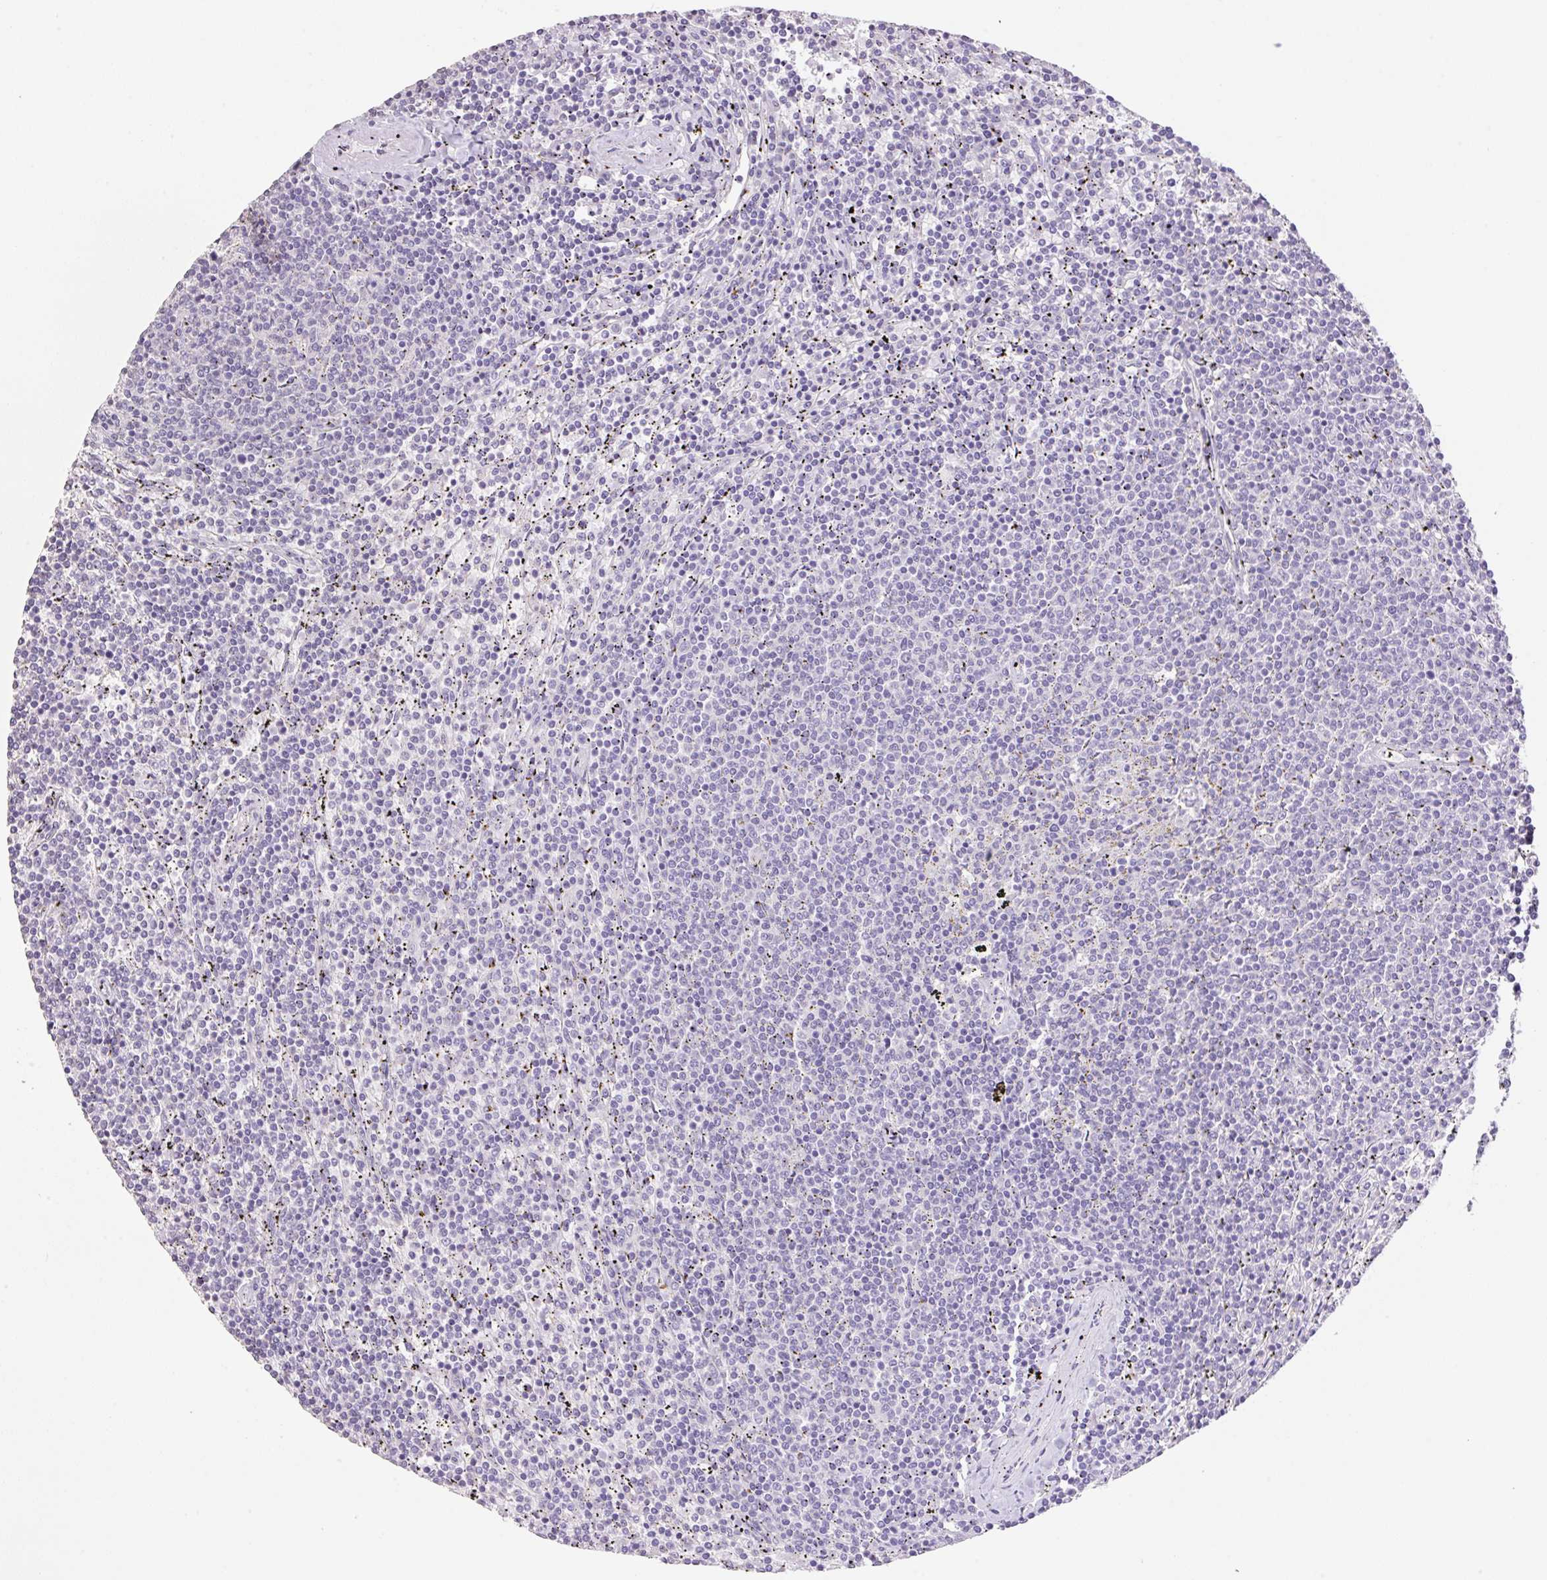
{"staining": {"intensity": "negative", "quantity": "none", "location": "none"}, "tissue": "lymphoma", "cell_type": "Tumor cells", "image_type": "cancer", "snomed": [{"axis": "morphology", "description": "Malignant lymphoma, non-Hodgkin's type, Low grade"}, {"axis": "topography", "description": "Spleen"}], "caption": "The histopathology image displays no staining of tumor cells in lymphoma. (Stains: DAB immunohistochemistry (IHC) with hematoxylin counter stain, Microscopy: brightfield microscopy at high magnification).", "gene": "HCRTR2", "patient": {"sex": "female", "age": 50}}